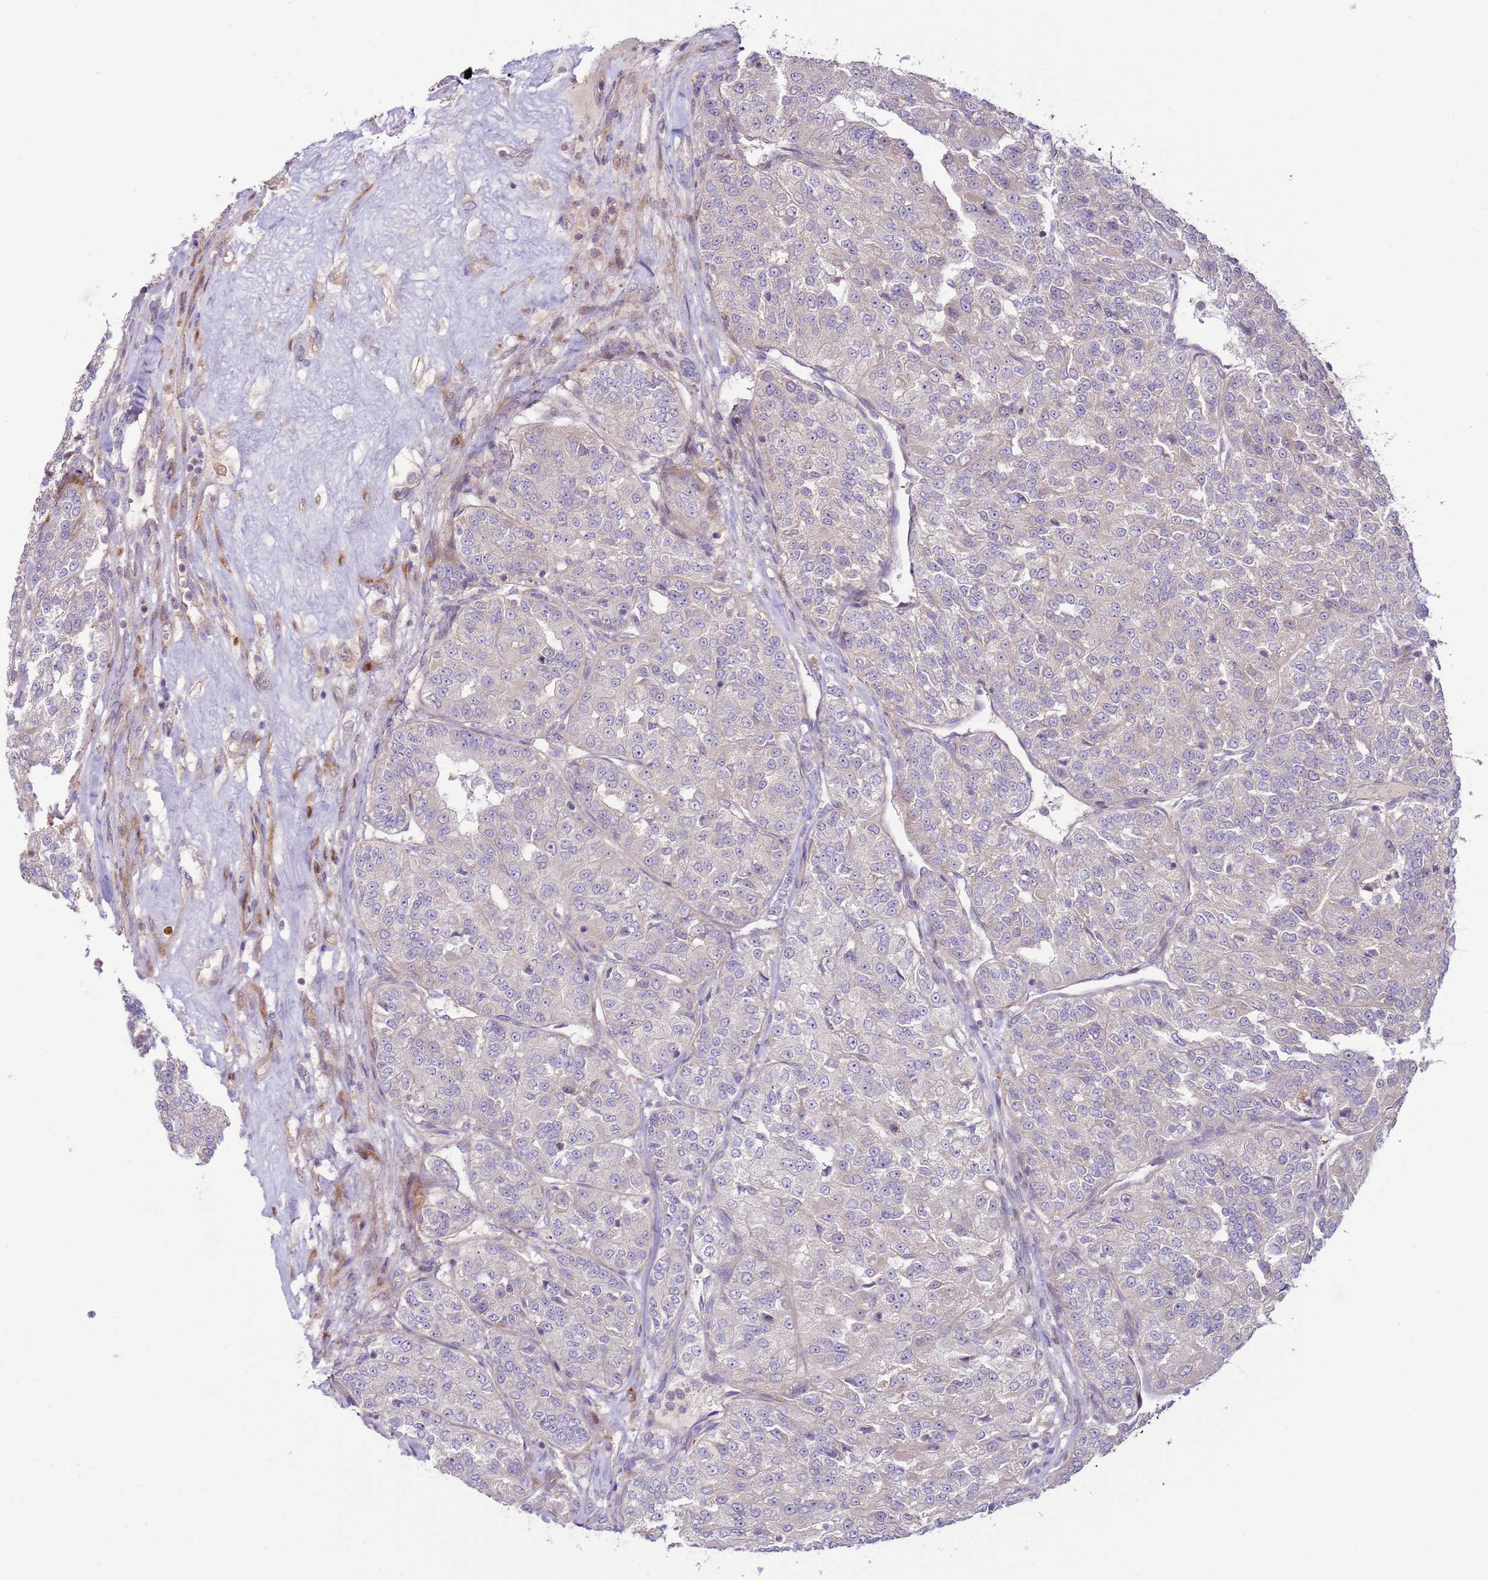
{"staining": {"intensity": "negative", "quantity": "none", "location": "none"}, "tissue": "renal cancer", "cell_type": "Tumor cells", "image_type": "cancer", "snomed": [{"axis": "morphology", "description": "Adenocarcinoma, NOS"}, {"axis": "topography", "description": "Kidney"}], "caption": "This is an immunohistochemistry photomicrograph of human renal cancer (adenocarcinoma). There is no positivity in tumor cells.", "gene": "ZNF624", "patient": {"sex": "female", "age": 63}}